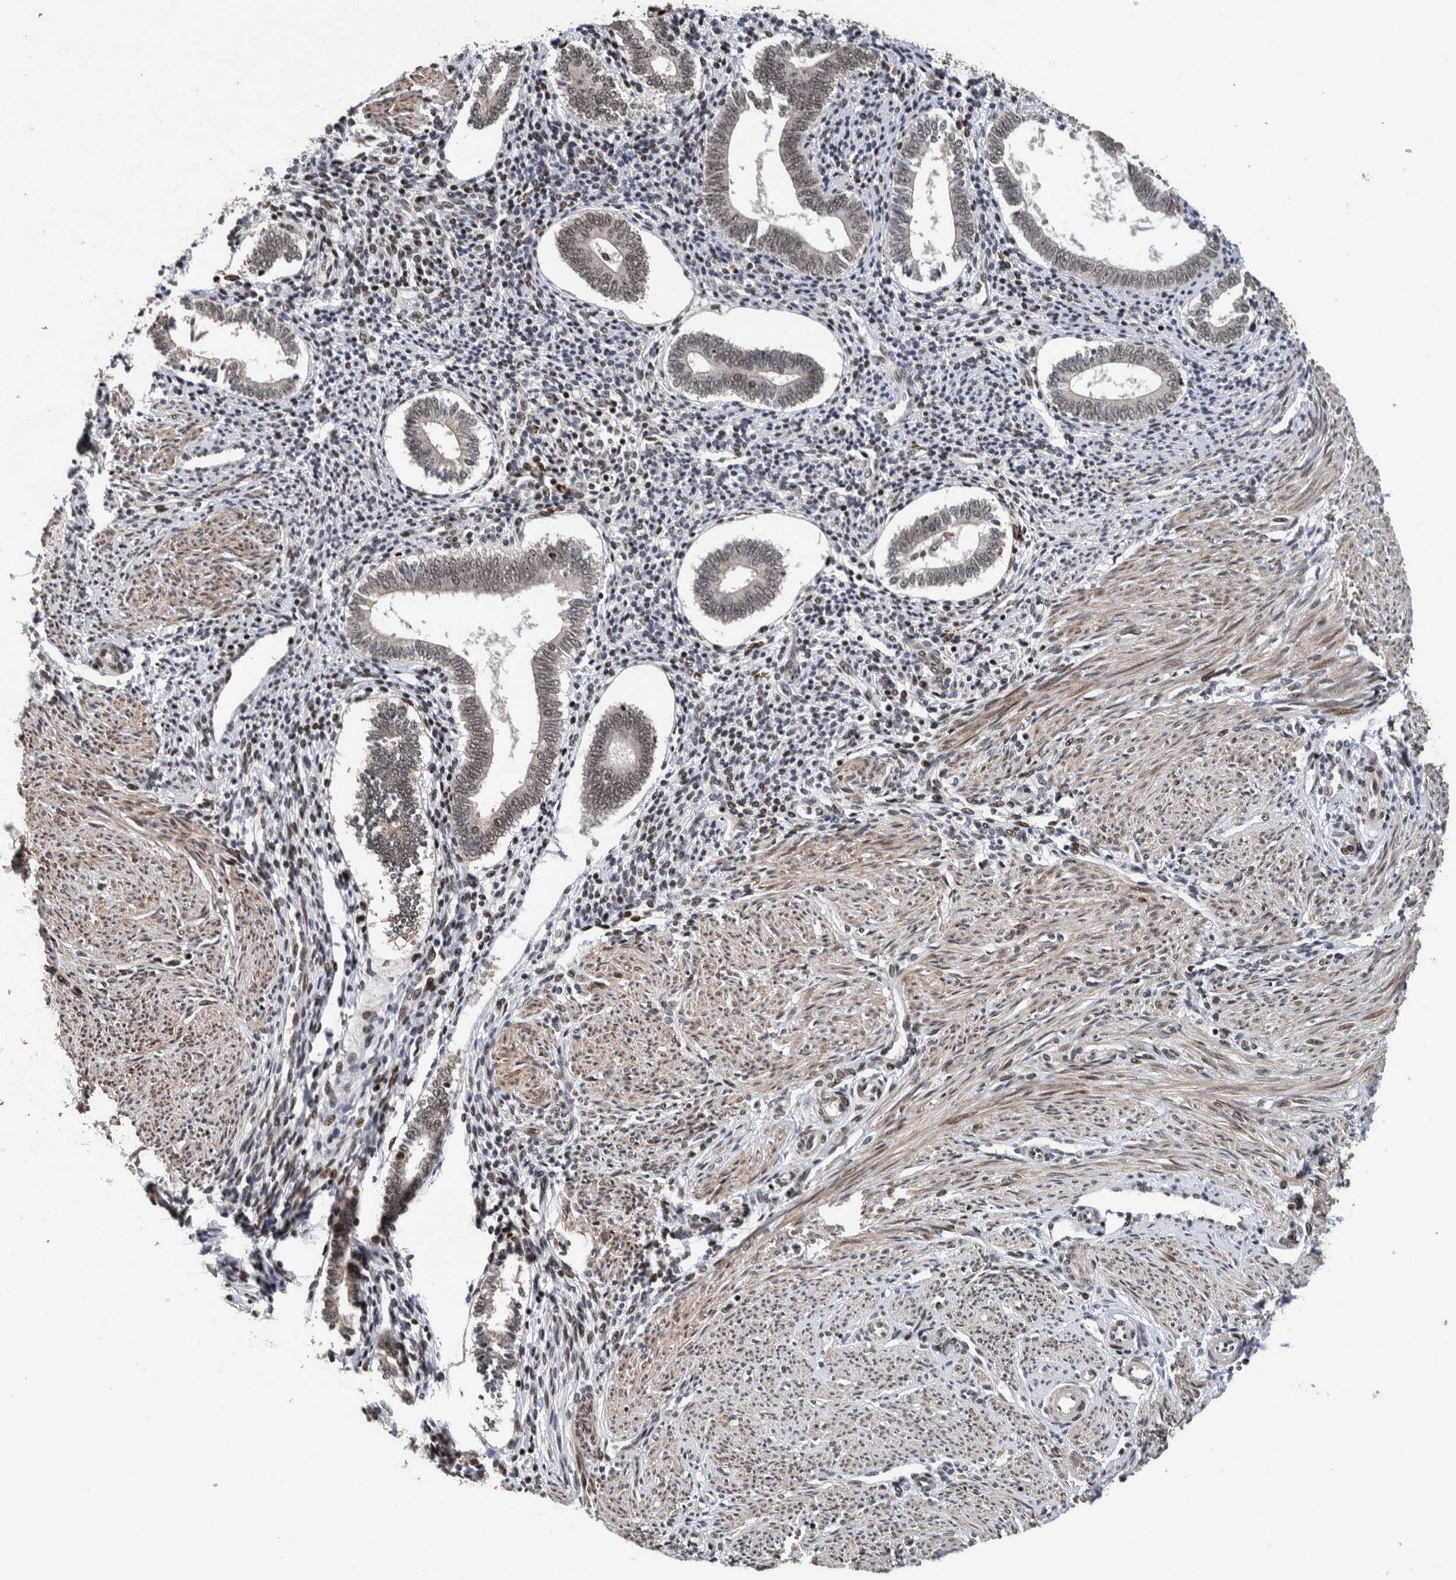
{"staining": {"intensity": "moderate", "quantity": "25%-75%", "location": "nuclear"}, "tissue": "endometrium", "cell_type": "Cells in endometrial stroma", "image_type": "normal", "snomed": [{"axis": "morphology", "description": "Normal tissue, NOS"}, {"axis": "topography", "description": "Endometrium"}], "caption": "This image demonstrates immunohistochemistry (IHC) staining of normal human endometrium, with medium moderate nuclear staining in about 25%-75% of cells in endometrial stroma.", "gene": "CHD4", "patient": {"sex": "female", "age": 42}}